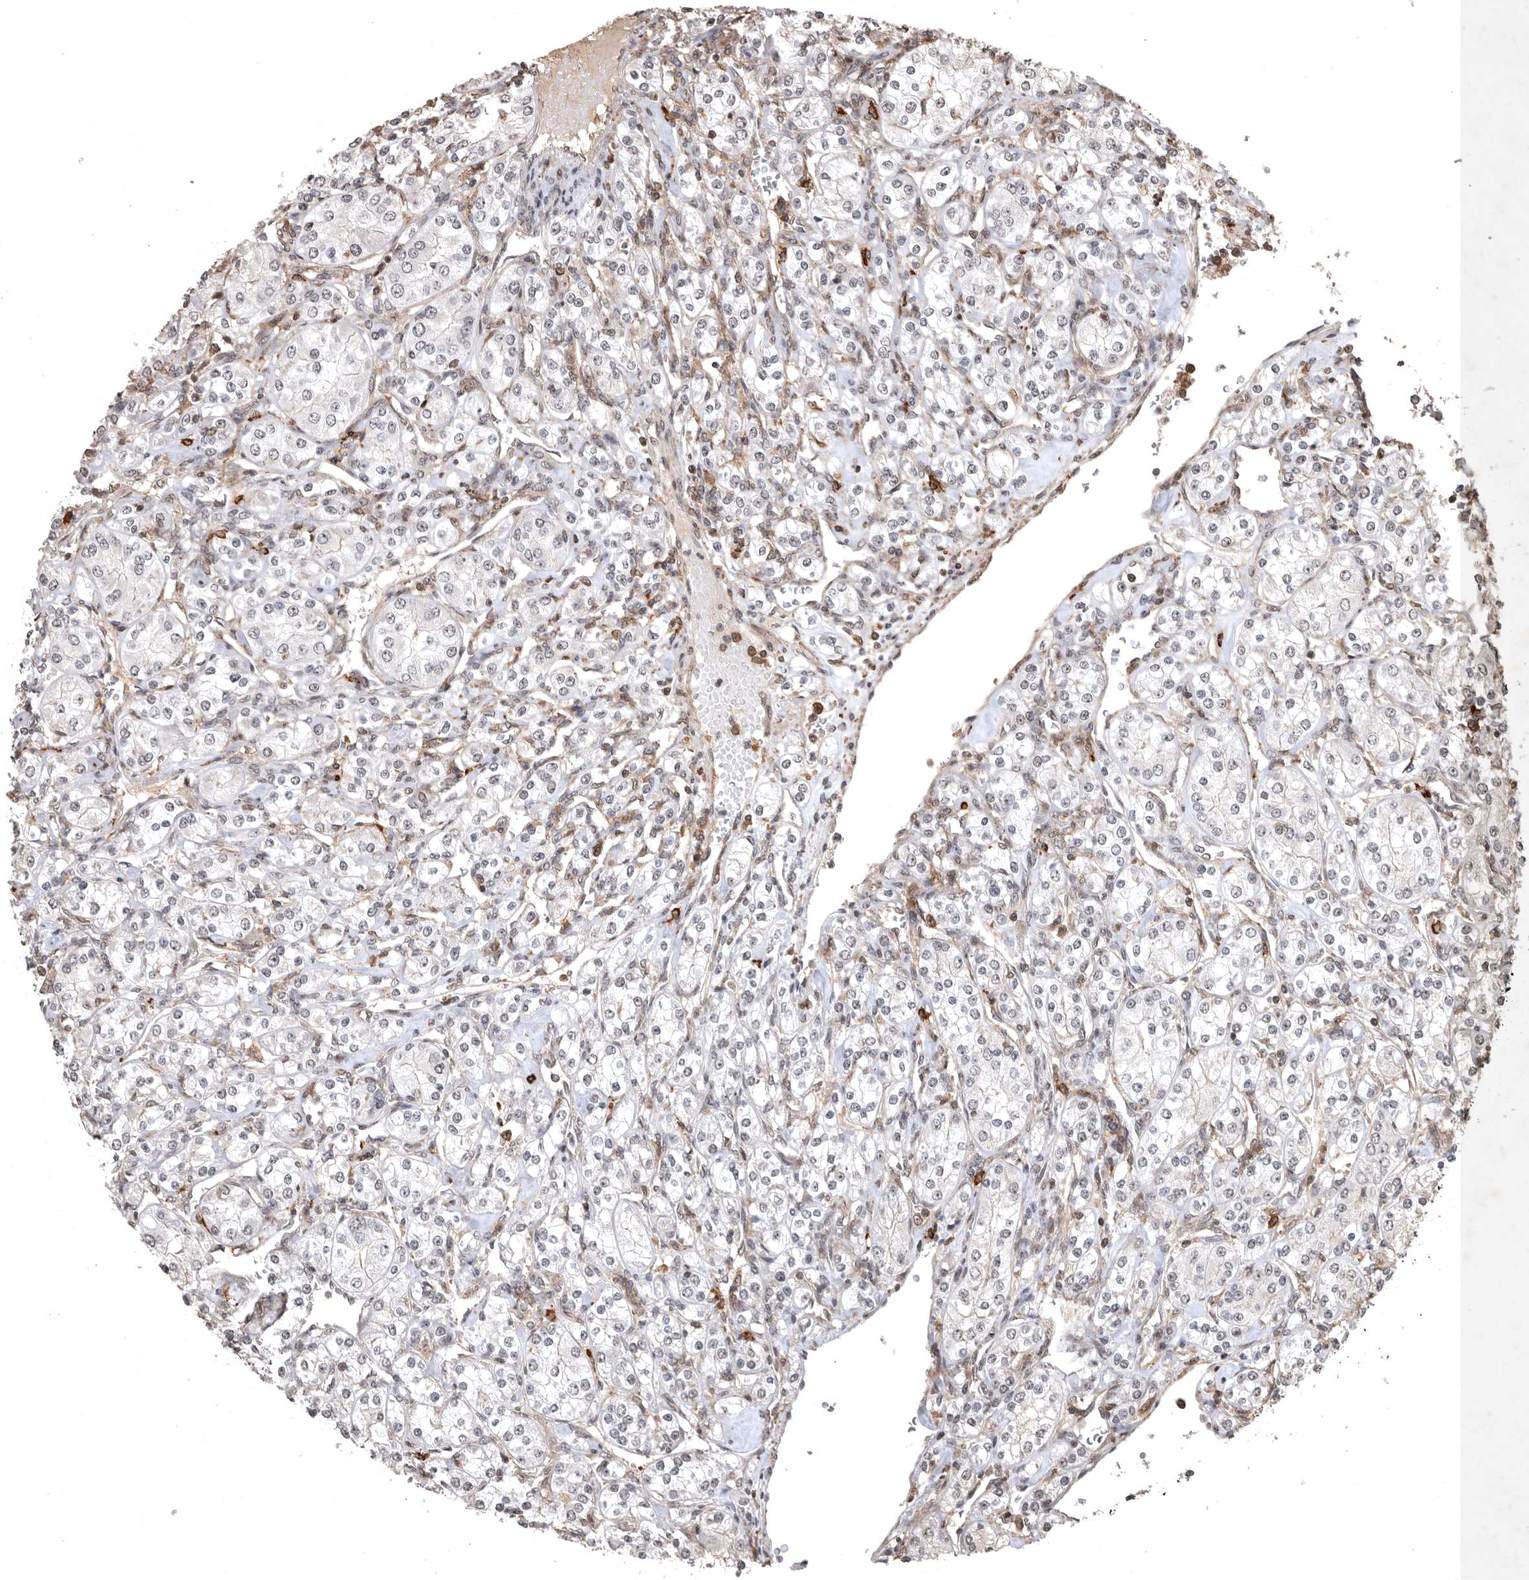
{"staining": {"intensity": "negative", "quantity": "none", "location": "none"}, "tissue": "renal cancer", "cell_type": "Tumor cells", "image_type": "cancer", "snomed": [{"axis": "morphology", "description": "Adenocarcinoma, NOS"}, {"axis": "topography", "description": "Kidney"}], "caption": "High magnification brightfield microscopy of renal cancer stained with DAB (brown) and counterstained with hematoxylin (blue): tumor cells show no significant staining.", "gene": "CBLL1", "patient": {"sex": "male", "age": 77}}